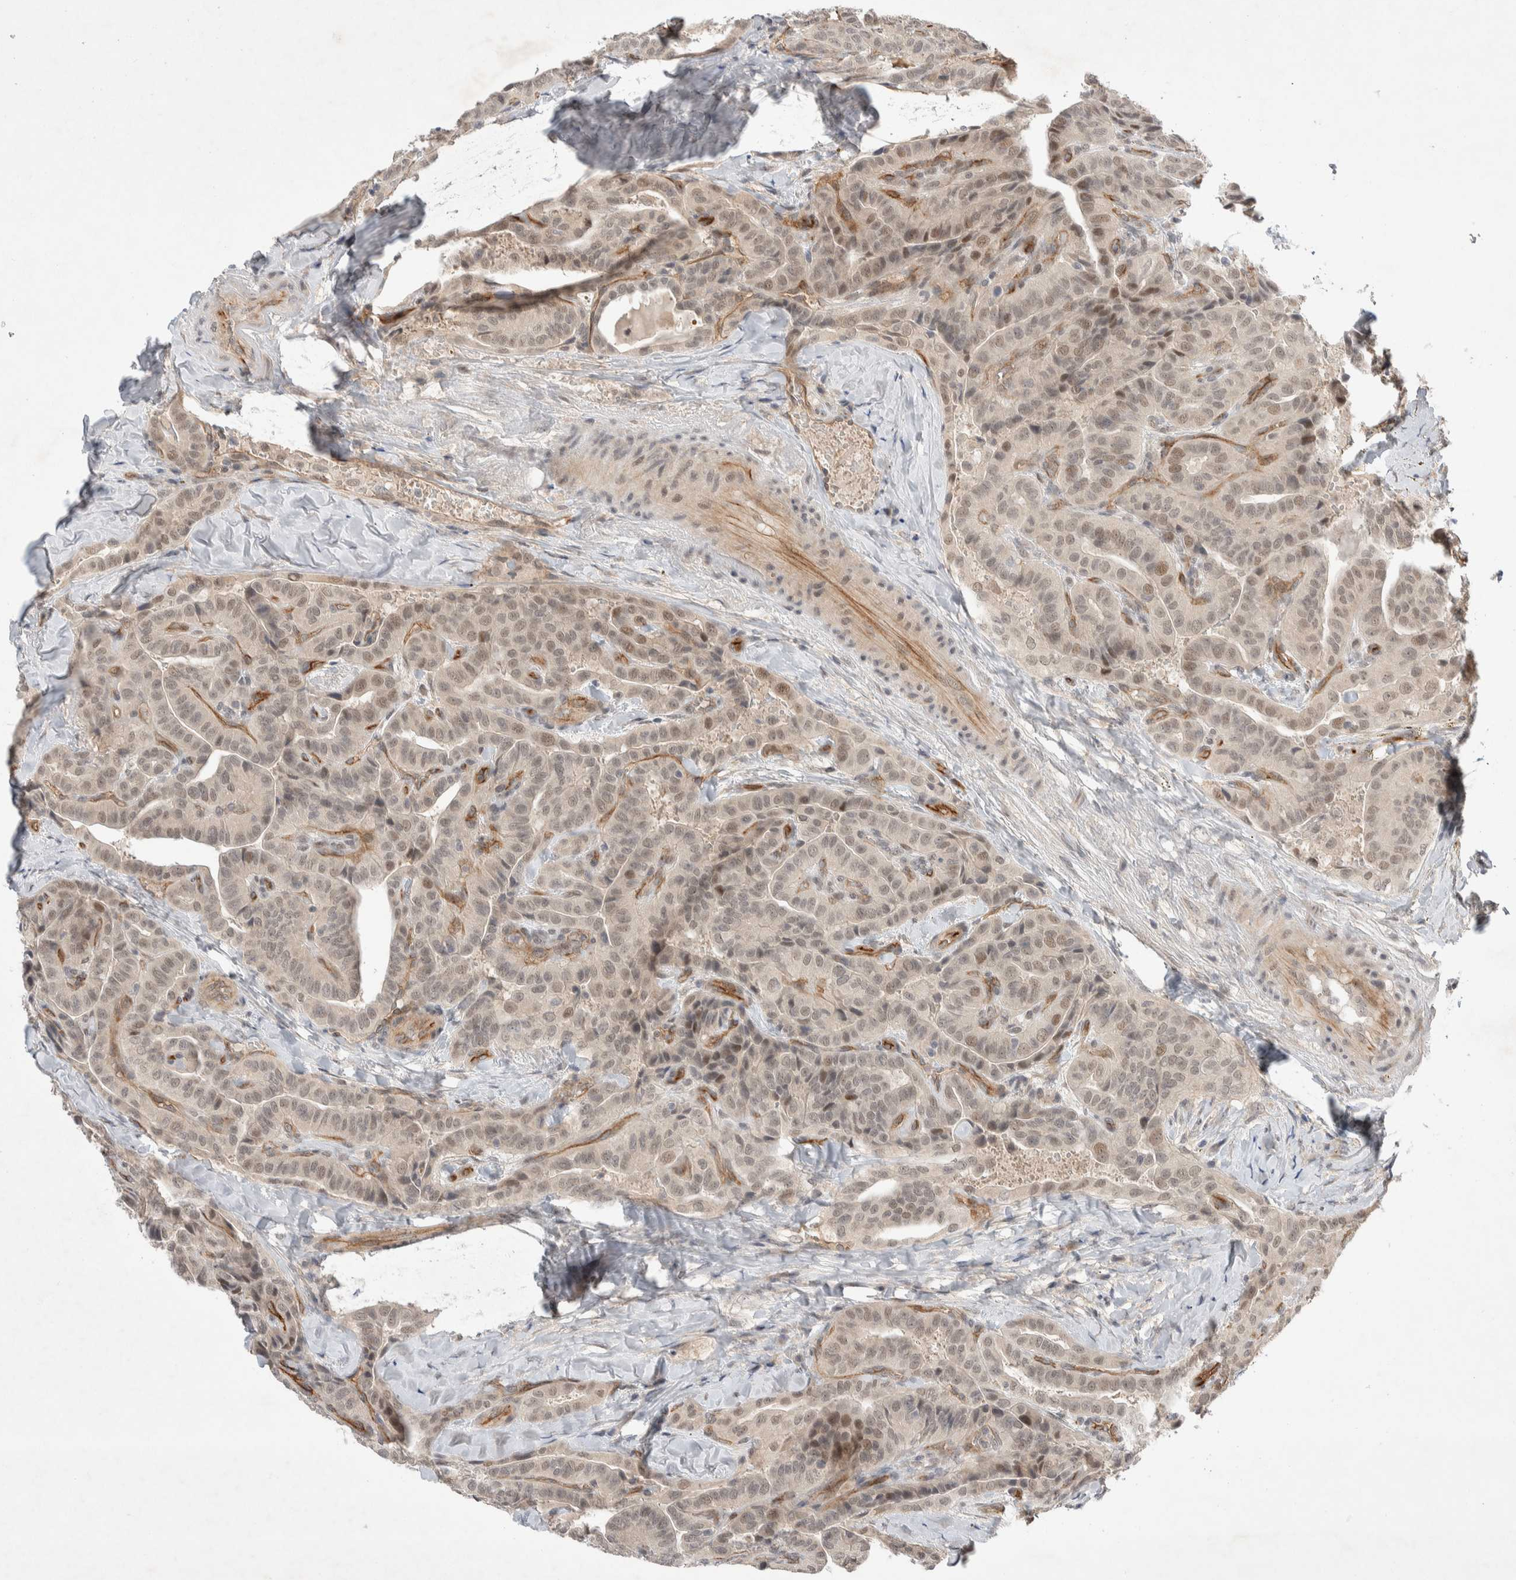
{"staining": {"intensity": "weak", "quantity": "25%-75%", "location": "cytoplasmic/membranous,nuclear"}, "tissue": "thyroid cancer", "cell_type": "Tumor cells", "image_type": "cancer", "snomed": [{"axis": "morphology", "description": "Papillary adenocarcinoma, NOS"}, {"axis": "topography", "description": "Thyroid gland"}], "caption": "About 25%-75% of tumor cells in human thyroid cancer (papillary adenocarcinoma) demonstrate weak cytoplasmic/membranous and nuclear protein positivity as visualized by brown immunohistochemical staining.", "gene": "ZNF704", "patient": {"sex": "male", "age": 77}}